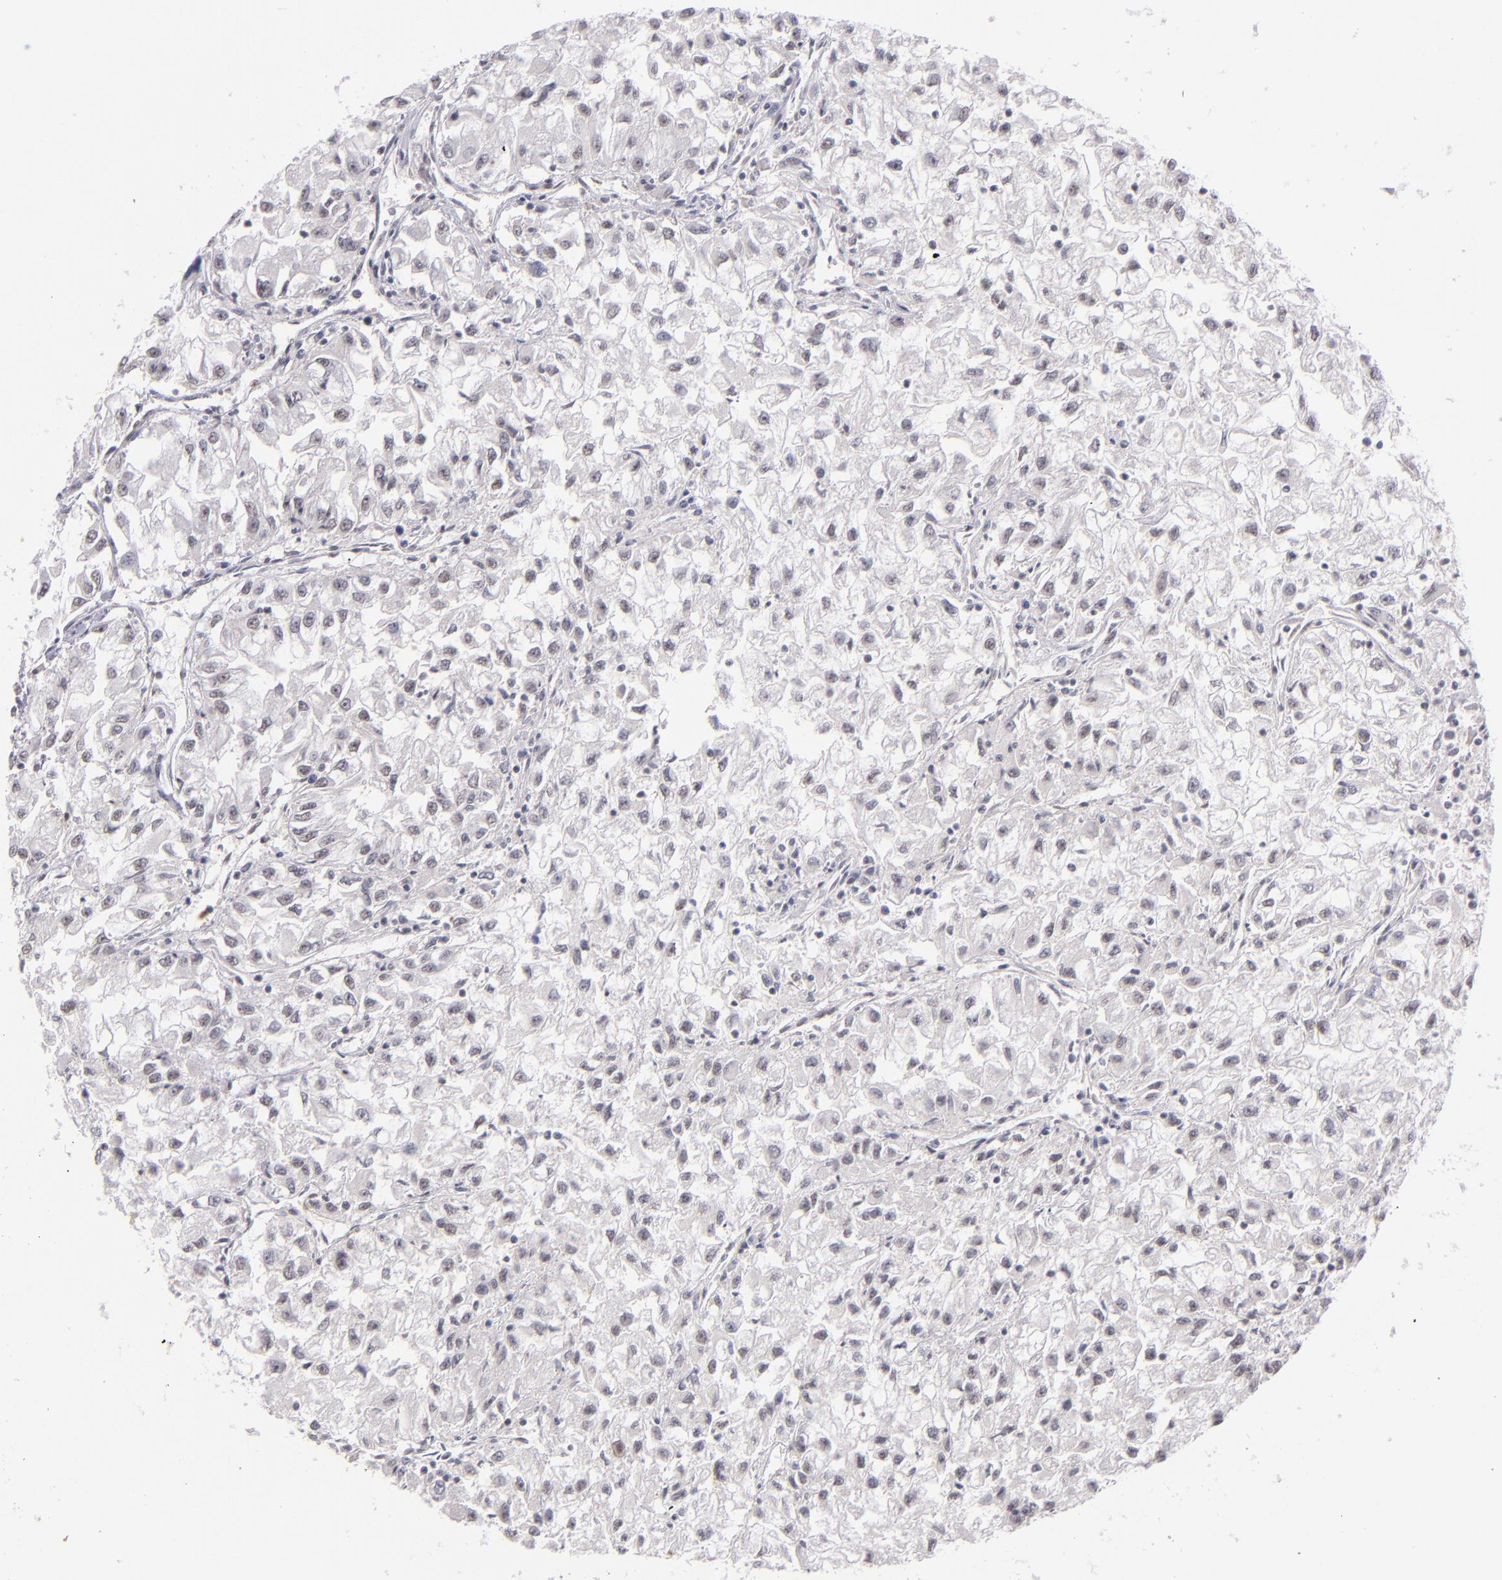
{"staining": {"intensity": "weak", "quantity": "<25%", "location": "nuclear"}, "tissue": "renal cancer", "cell_type": "Tumor cells", "image_type": "cancer", "snomed": [{"axis": "morphology", "description": "Adenocarcinoma, NOS"}, {"axis": "topography", "description": "Kidney"}], "caption": "The micrograph displays no staining of tumor cells in adenocarcinoma (renal). The staining was performed using DAB to visualize the protein expression in brown, while the nuclei were stained in blue with hematoxylin (Magnification: 20x).", "gene": "ZNF148", "patient": {"sex": "male", "age": 59}}